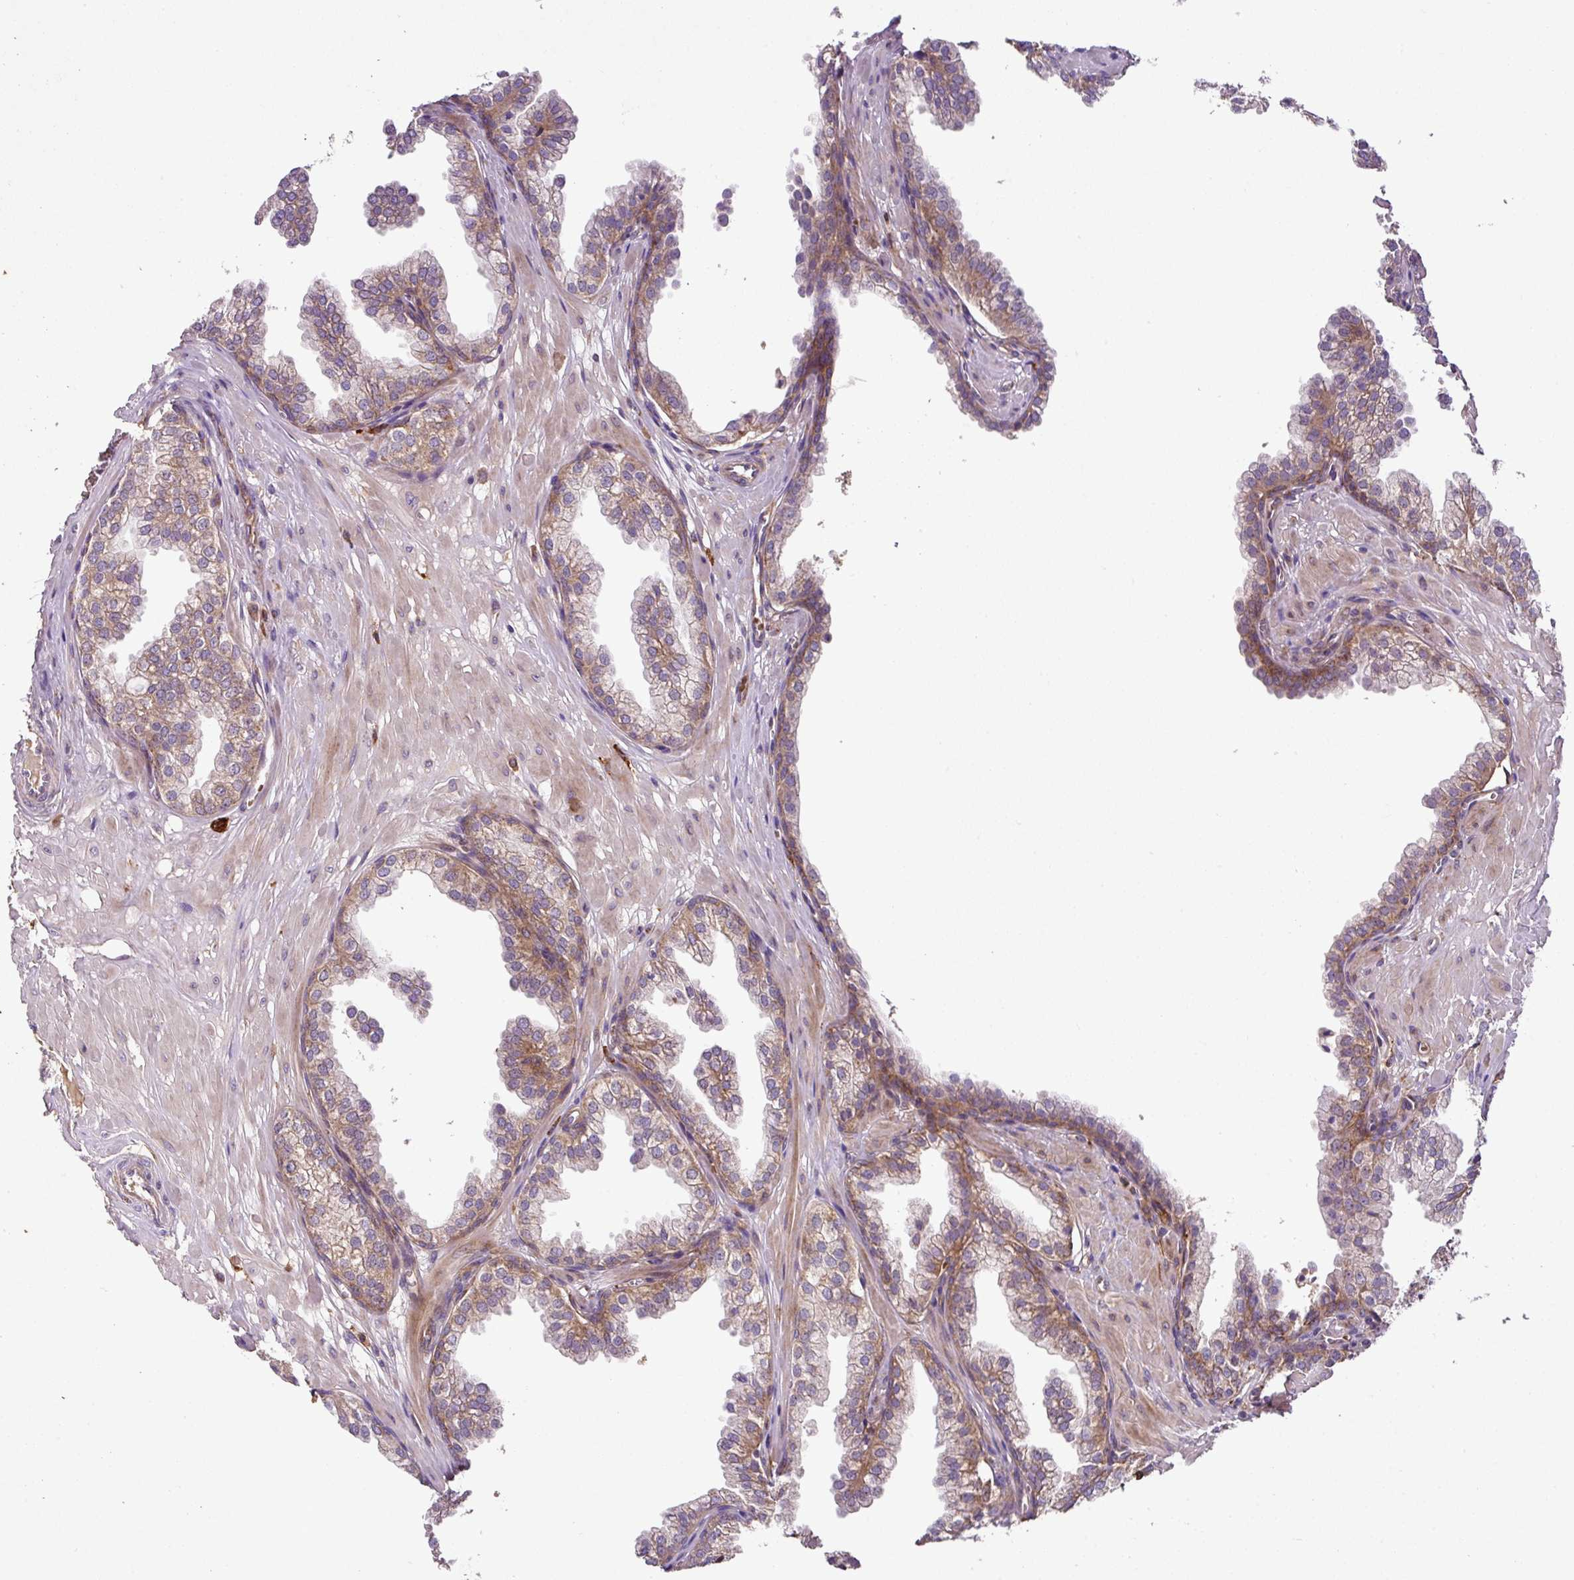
{"staining": {"intensity": "moderate", "quantity": "25%-75%", "location": "cytoplasmic/membranous"}, "tissue": "prostate", "cell_type": "Glandular cells", "image_type": "normal", "snomed": [{"axis": "morphology", "description": "Normal tissue, NOS"}, {"axis": "topography", "description": "Prostate"}, {"axis": "topography", "description": "Peripheral nerve tissue"}], "caption": "Prostate stained with IHC exhibits moderate cytoplasmic/membranous expression in about 25%-75% of glandular cells.", "gene": "ZNF513", "patient": {"sex": "male", "age": 55}}